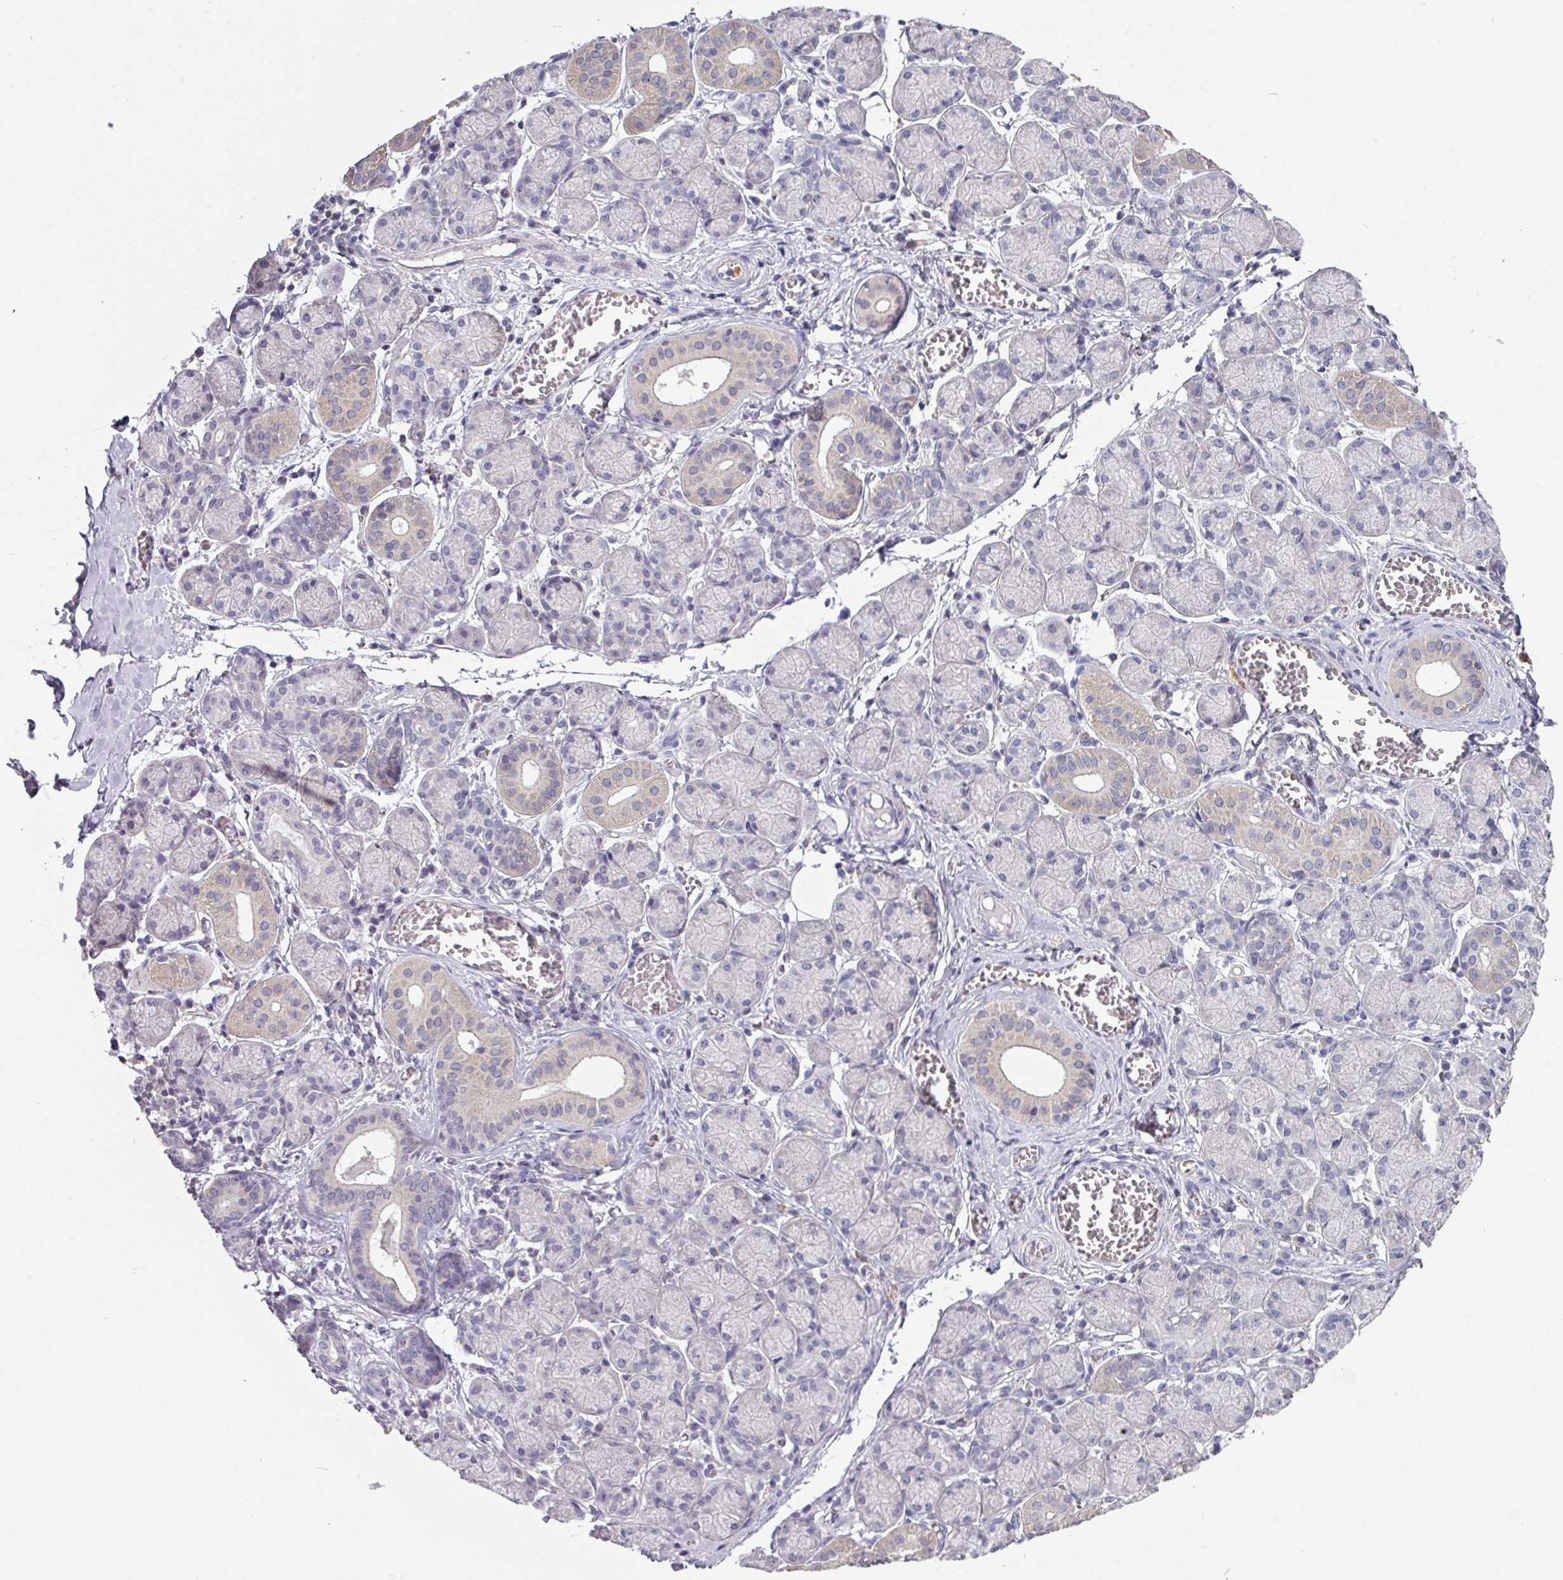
{"staining": {"intensity": "weak", "quantity": "<25%", "location": "cytoplasmic/membranous"}, "tissue": "salivary gland", "cell_type": "Glandular cells", "image_type": "normal", "snomed": [{"axis": "morphology", "description": "Normal tissue, NOS"}, {"axis": "topography", "description": "Salivary gland"}], "caption": "A photomicrograph of human salivary gland is negative for staining in glandular cells. (DAB immunohistochemistry visualized using brightfield microscopy, high magnification).", "gene": "DCAF12L1", "patient": {"sex": "female", "age": 24}}